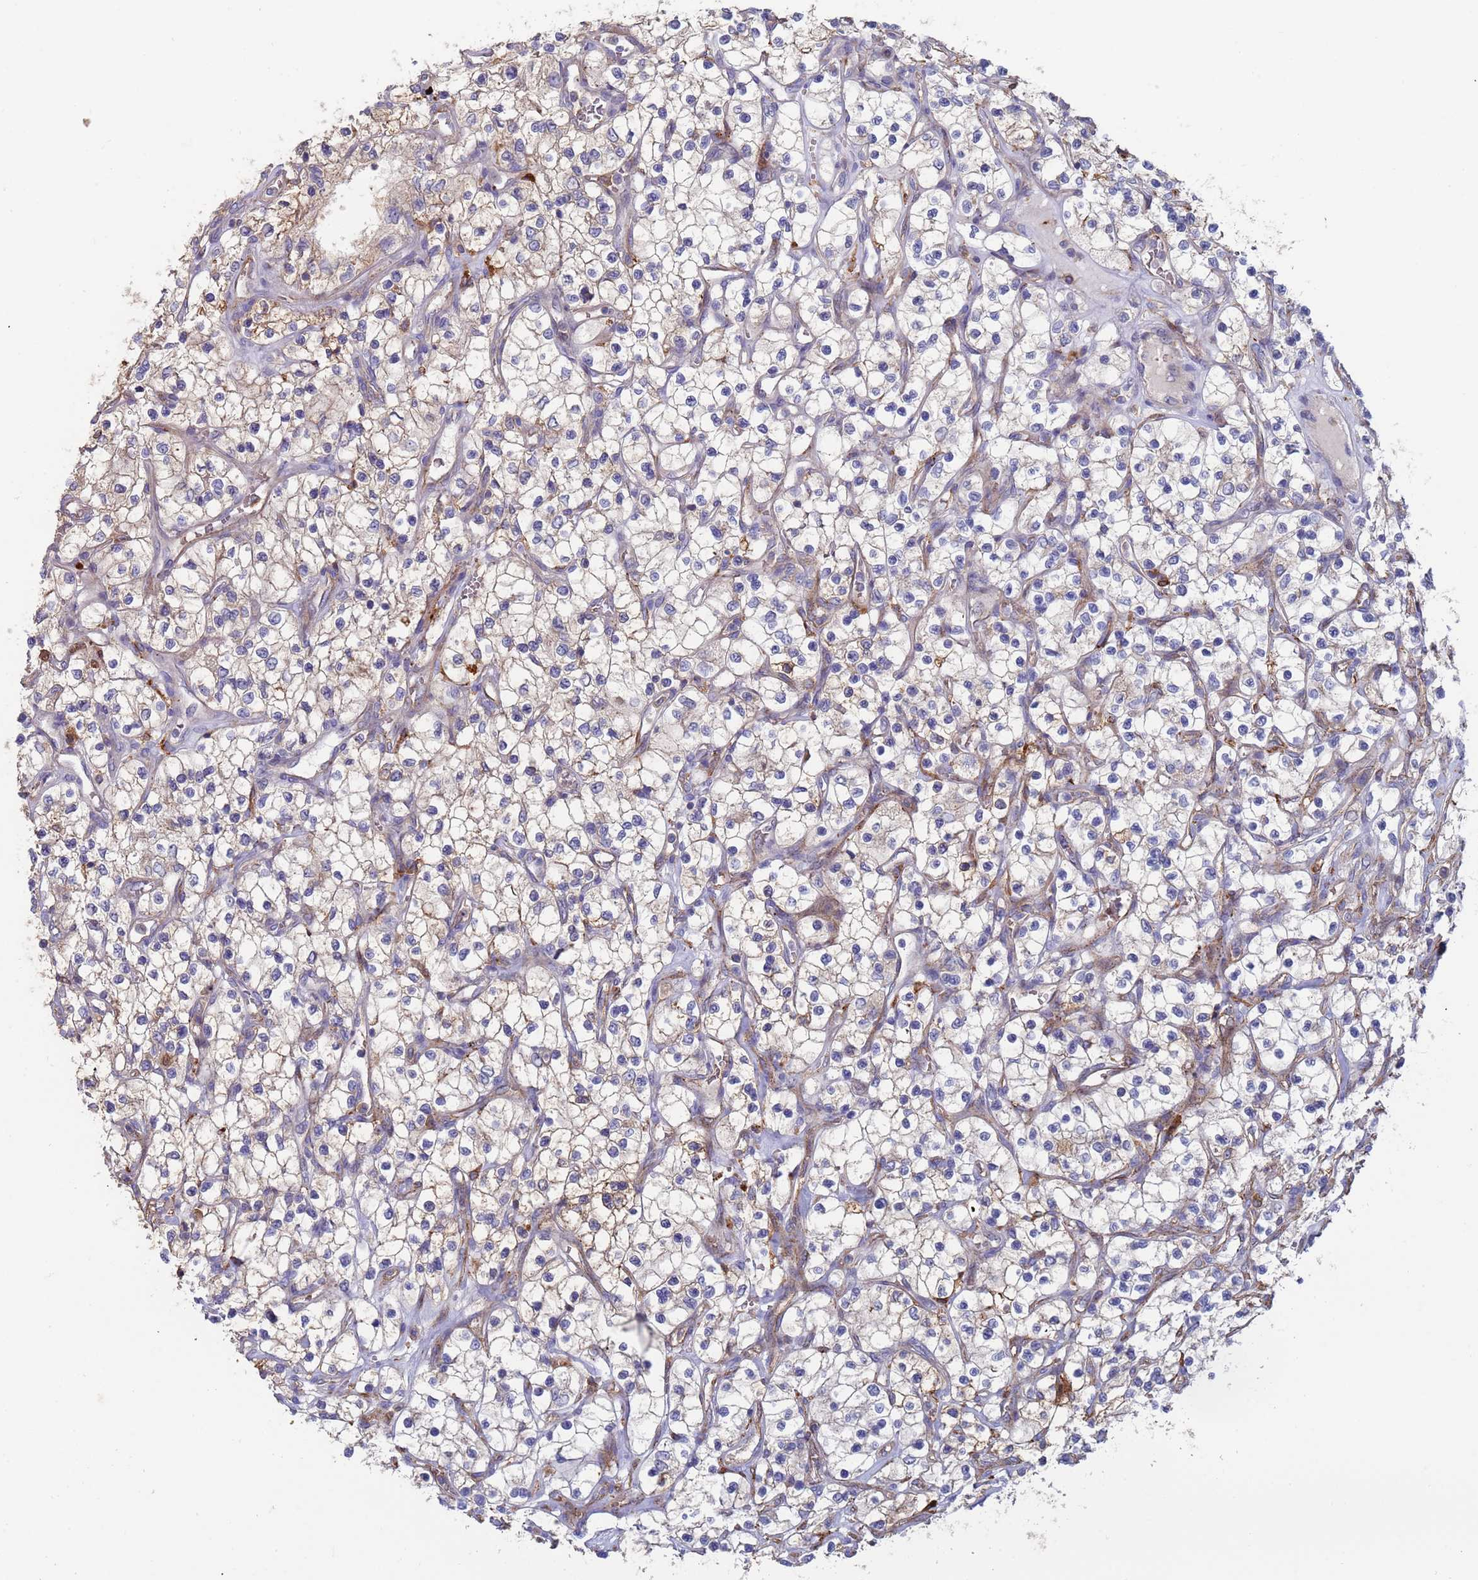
{"staining": {"intensity": "negative", "quantity": "none", "location": "none"}, "tissue": "renal cancer", "cell_type": "Tumor cells", "image_type": "cancer", "snomed": [{"axis": "morphology", "description": "Adenocarcinoma, NOS"}, {"axis": "topography", "description": "Kidney"}], "caption": "Adenocarcinoma (renal) stained for a protein using immunohistochemistry (IHC) reveals no positivity tumor cells.", "gene": "MALRD1", "patient": {"sex": "female", "age": 69}}